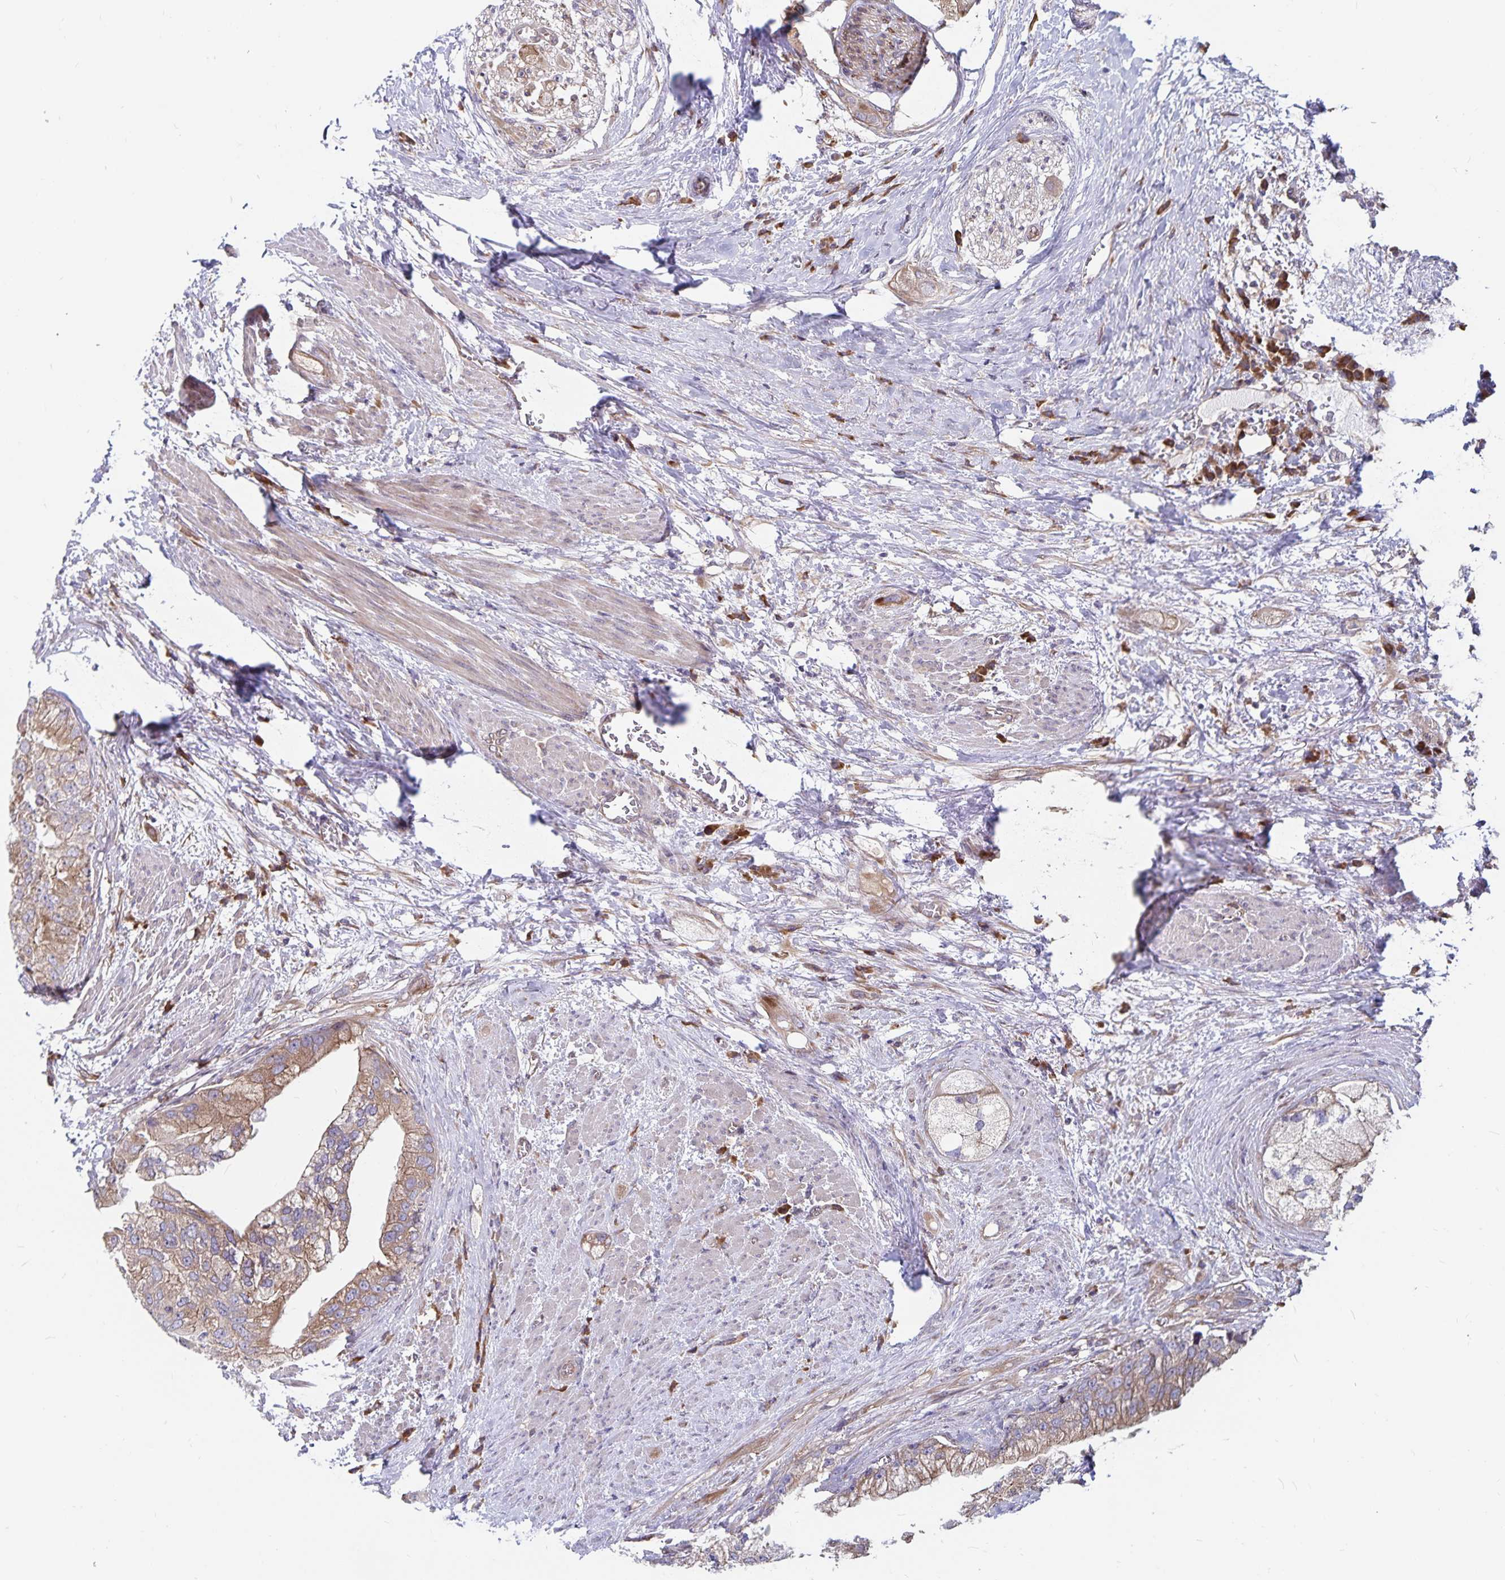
{"staining": {"intensity": "moderate", "quantity": ">75%", "location": "cytoplasmic/membranous"}, "tissue": "prostate cancer", "cell_type": "Tumor cells", "image_type": "cancer", "snomed": [{"axis": "morphology", "description": "Adenocarcinoma, High grade"}, {"axis": "topography", "description": "Prostate"}], "caption": "A histopathology image of prostate adenocarcinoma (high-grade) stained for a protein demonstrates moderate cytoplasmic/membranous brown staining in tumor cells. (brown staining indicates protein expression, while blue staining denotes nuclei).", "gene": "SEC62", "patient": {"sex": "male", "age": 70}}